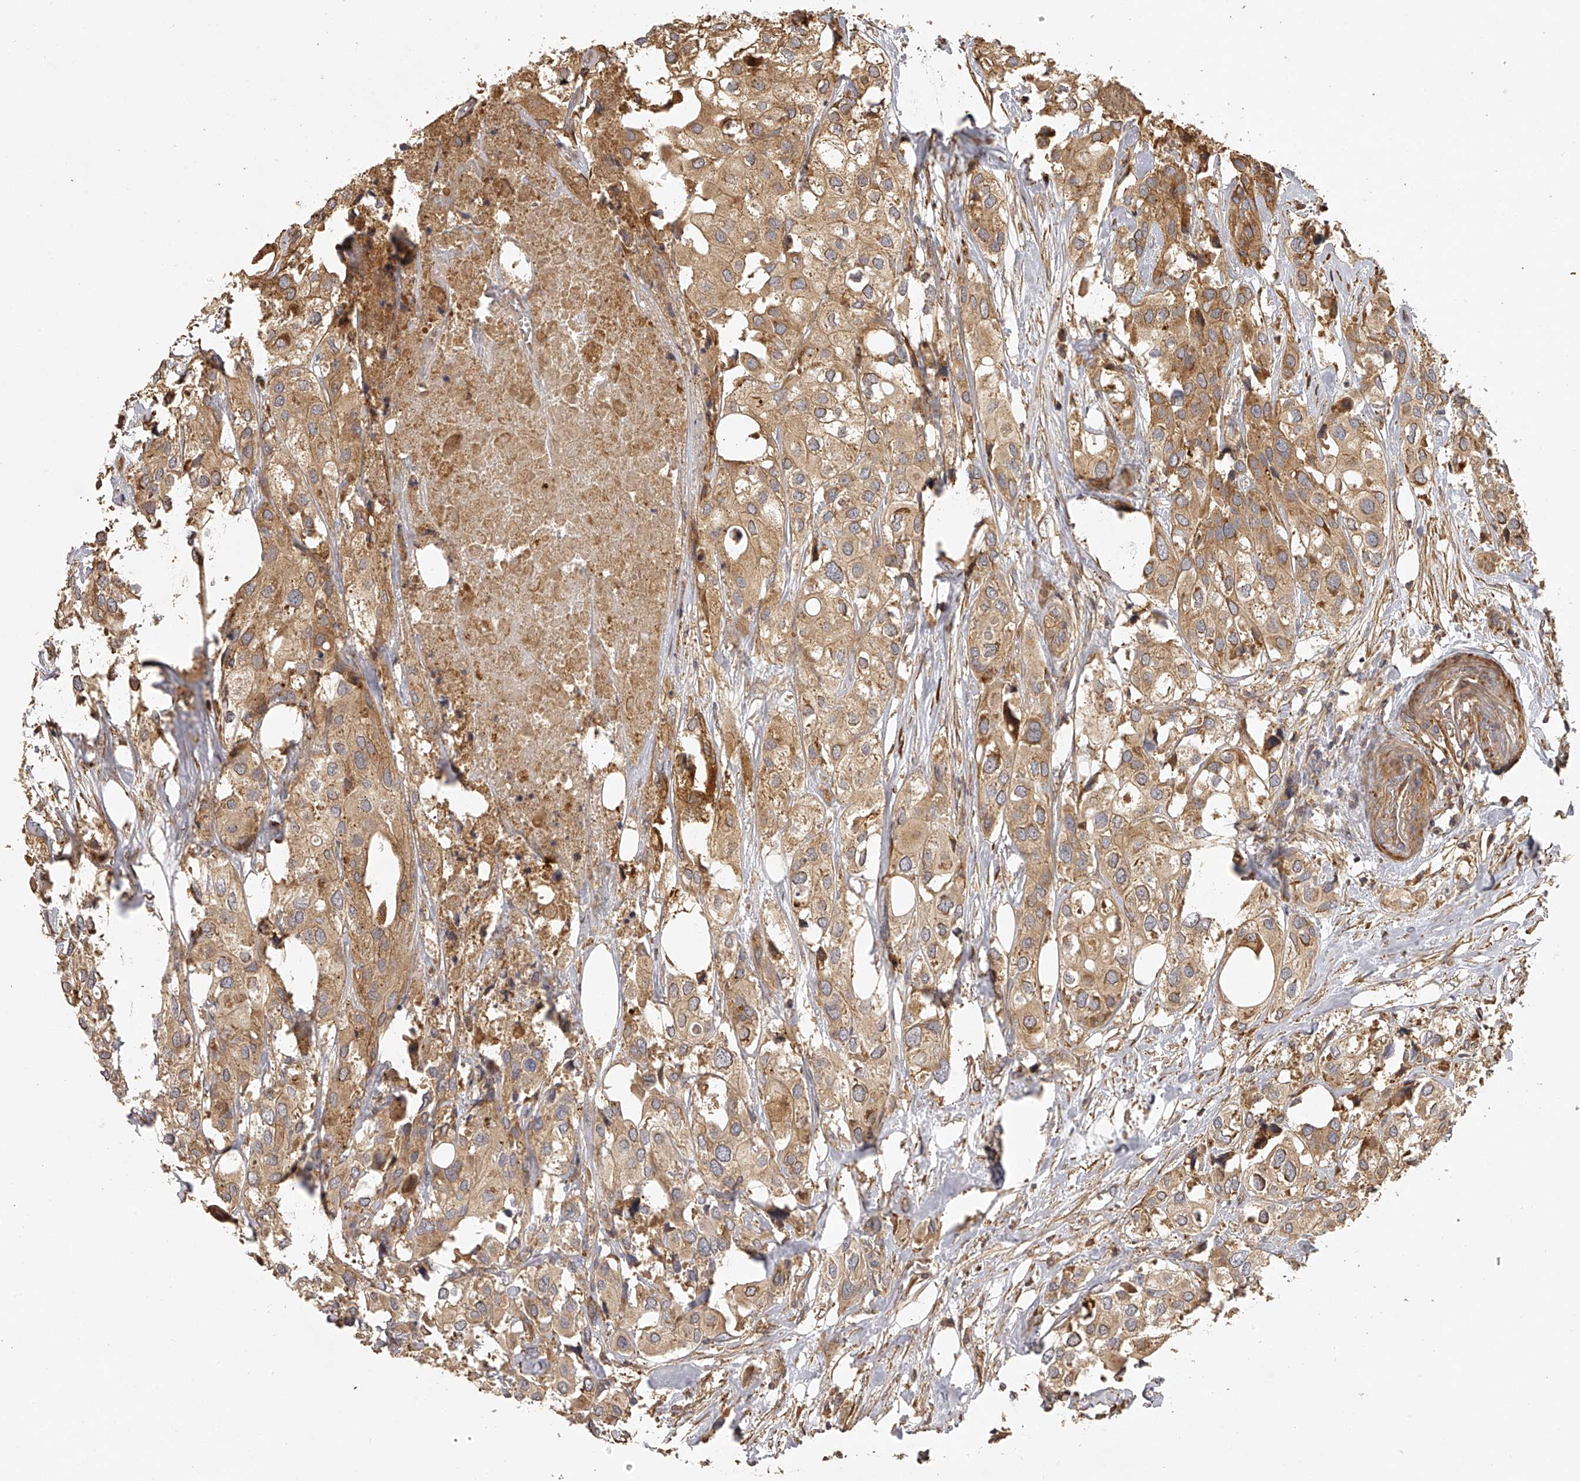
{"staining": {"intensity": "moderate", "quantity": ">75%", "location": "cytoplasmic/membranous"}, "tissue": "urothelial cancer", "cell_type": "Tumor cells", "image_type": "cancer", "snomed": [{"axis": "morphology", "description": "Urothelial carcinoma, High grade"}, {"axis": "topography", "description": "Urinary bladder"}], "caption": "Protein expression analysis of urothelial cancer demonstrates moderate cytoplasmic/membranous positivity in about >75% of tumor cells.", "gene": "DOCK9", "patient": {"sex": "male", "age": 64}}